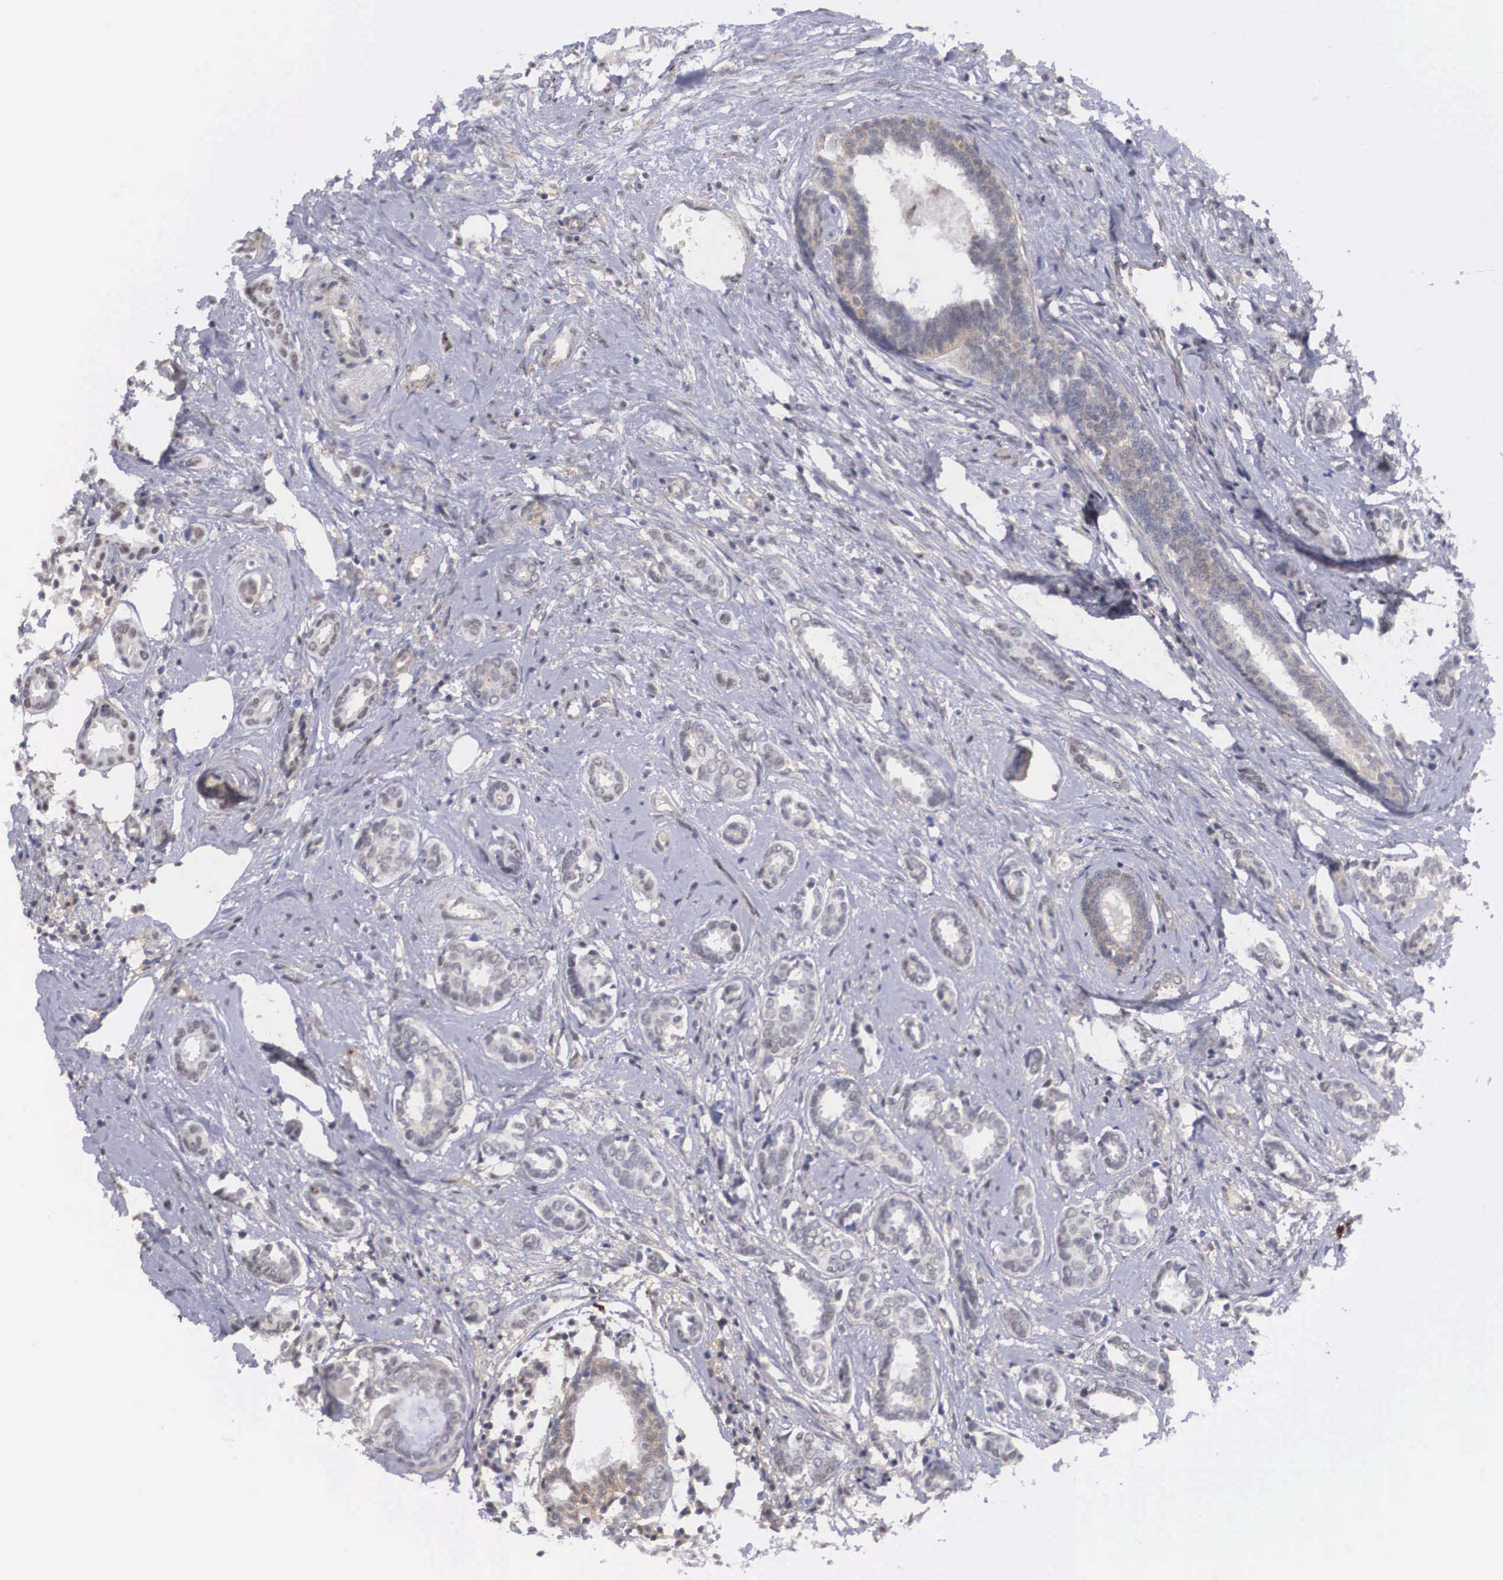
{"staining": {"intensity": "negative", "quantity": "none", "location": "none"}, "tissue": "breast cancer", "cell_type": "Tumor cells", "image_type": "cancer", "snomed": [{"axis": "morphology", "description": "Duct carcinoma"}, {"axis": "topography", "description": "Breast"}], "caption": "A micrograph of invasive ductal carcinoma (breast) stained for a protein displays no brown staining in tumor cells.", "gene": "NR4A2", "patient": {"sex": "female", "age": 50}}